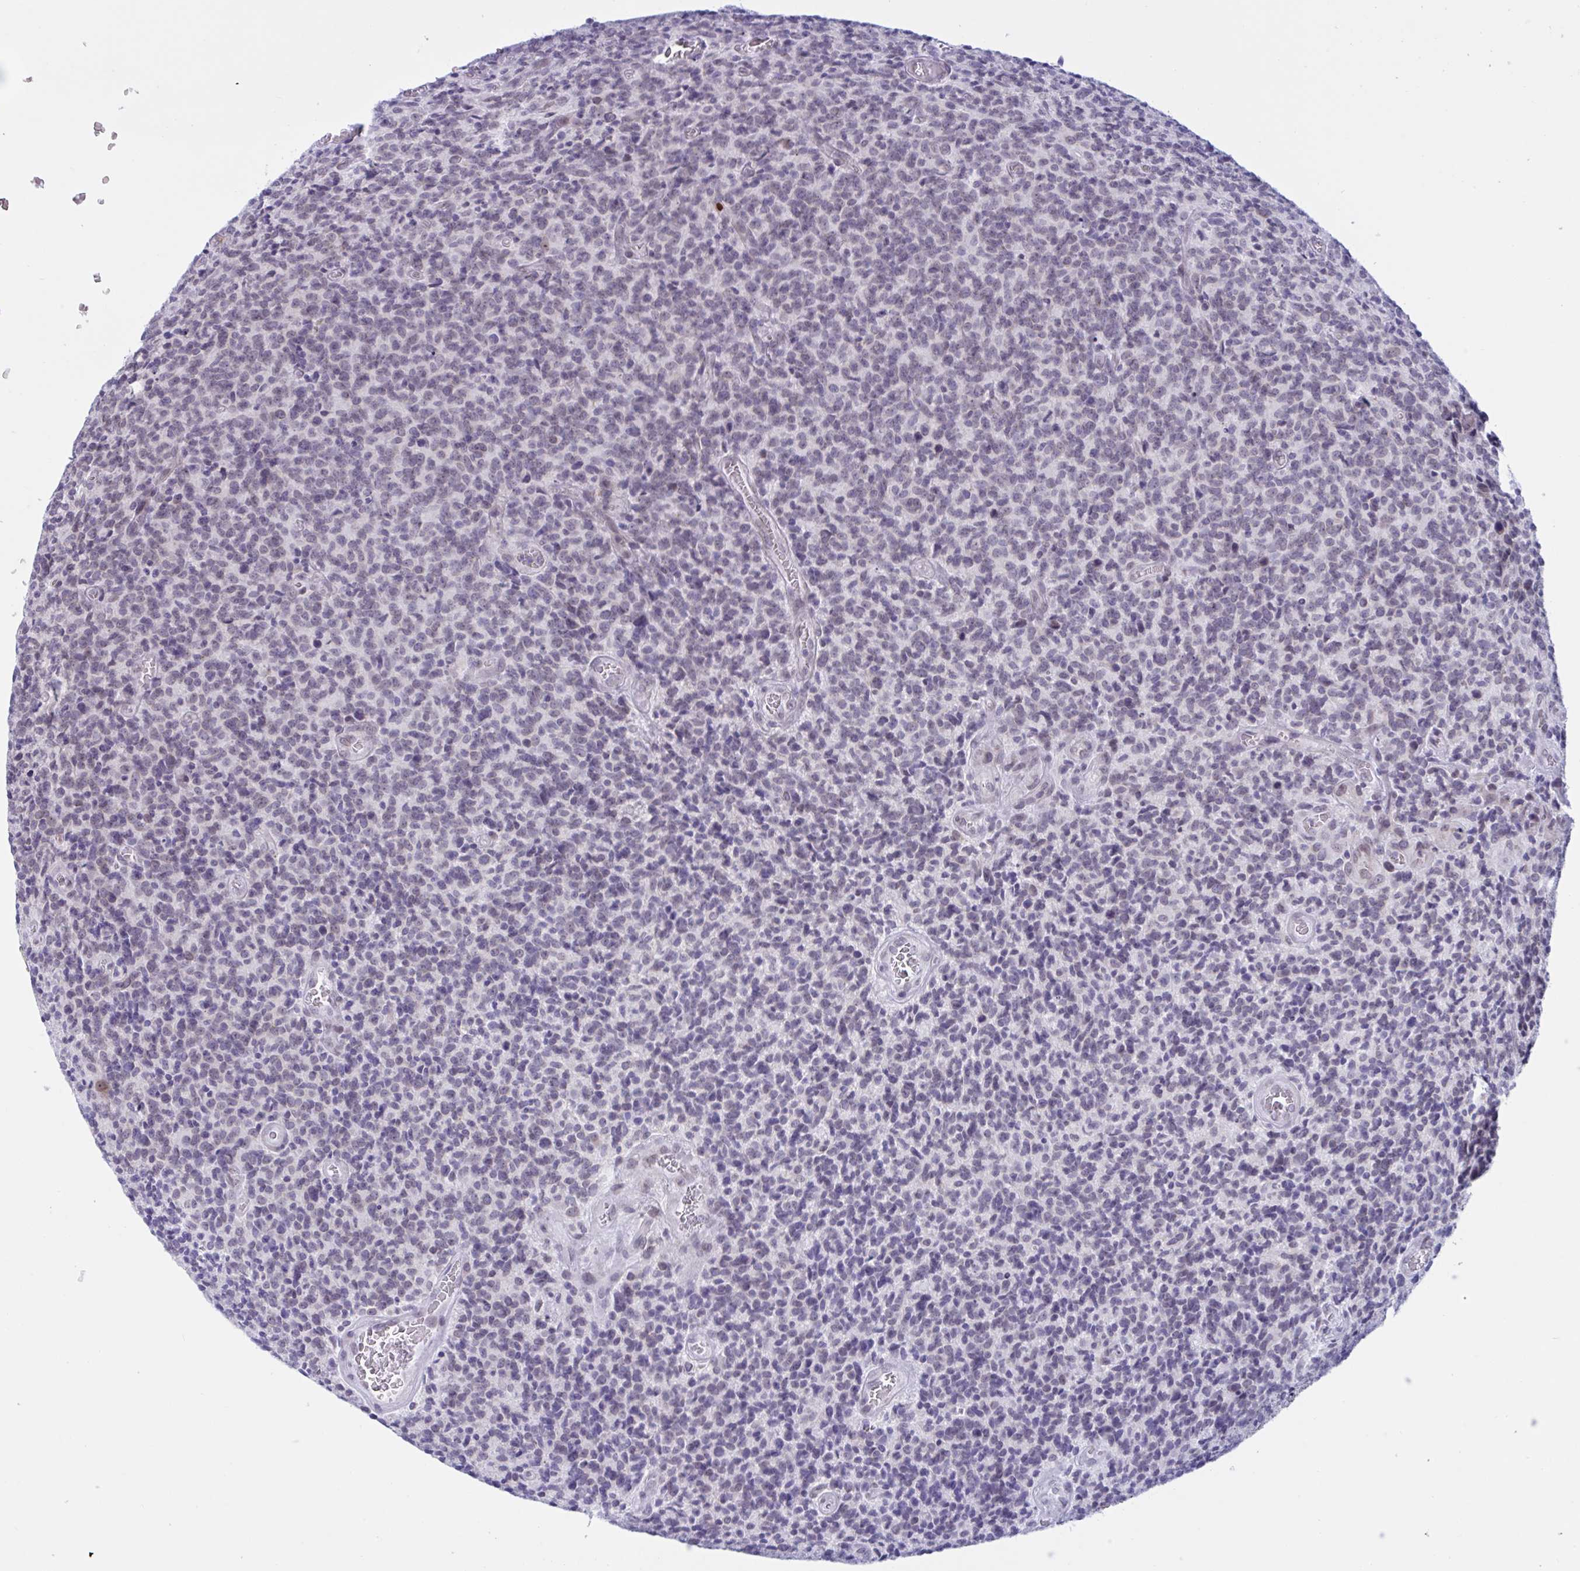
{"staining": {"intensity": "negative", "quantity": "none", "location": "none"}, "tissue": "glioma", "cell_type": "Tumor cells", "image_type": "cancer", "snomed": [{"axis": "morphology", "description": "Glioma, malignant, High grade"}, {"axis": "topography", "description": "Brain"}], "caption": "DAB (3,3'-diaminobenzidine) immunohistochemical staining of glioma reveals no significant expression in tumor cells.", "gene": "DOCK11", "patient": {"sex": "male", "age": 76}}